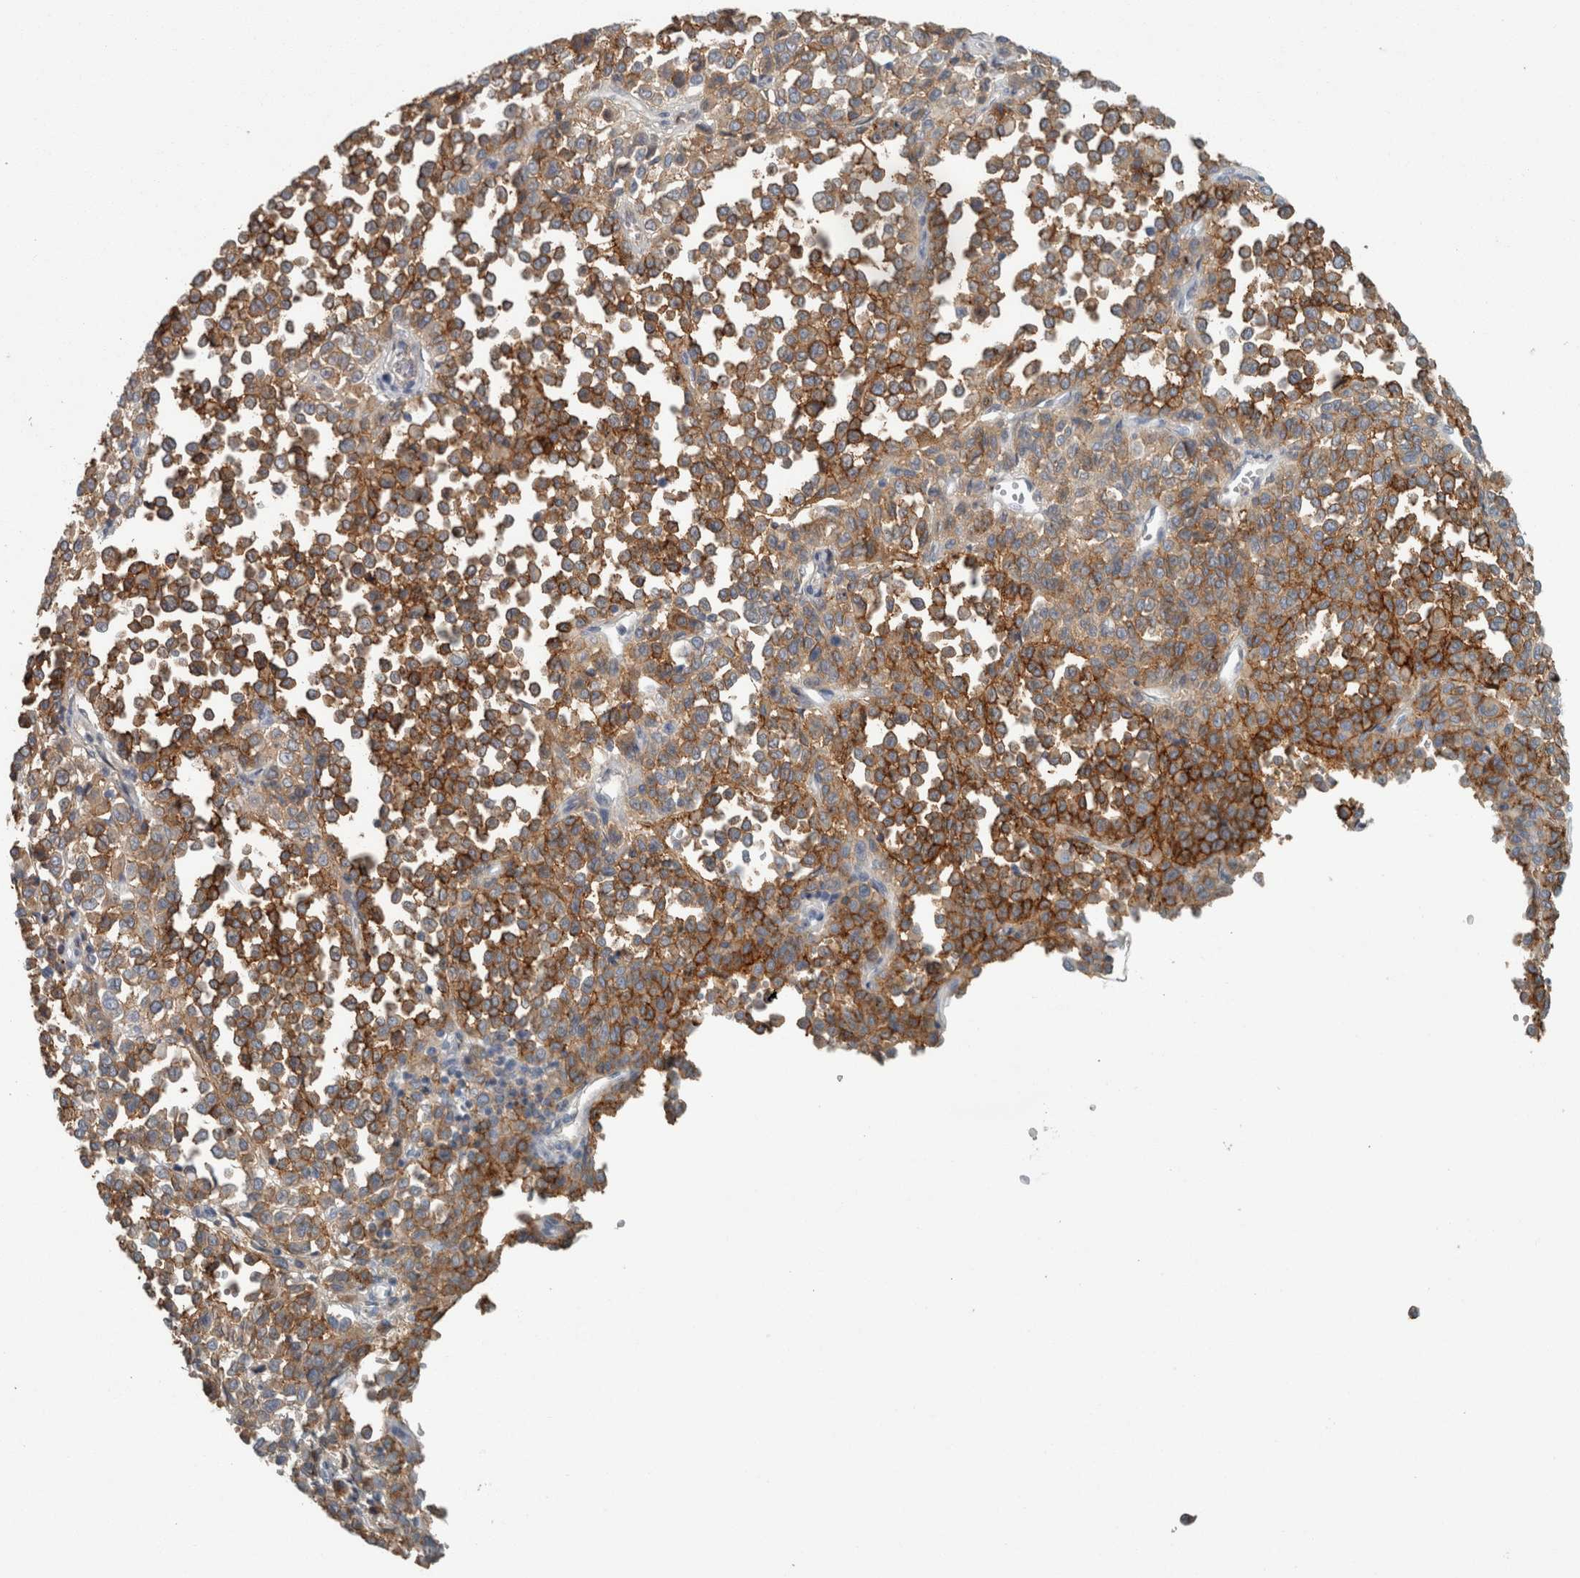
{"staining": {"intensity": "moderate", "quantity": ">75%", "location": "cytoplasmic/membranous"}, "tissue": "melanoma", "cell_type": "Tumor cells", "image_type": "cancer", "snomed": [{"axis": "morphology", "description": "Malignant melanoma, Metastatic site"}, {"axis": "topography", "description": "Pancreas"}], "caption": "This image reveals immunohistochemistry (IHC) staining of human melanoma, with medium moderate cytoplasmic/membranous expression in about >75% of tumor cells.", "gene": "CHL1", "patient": {"sex": "female", "age": 30}}